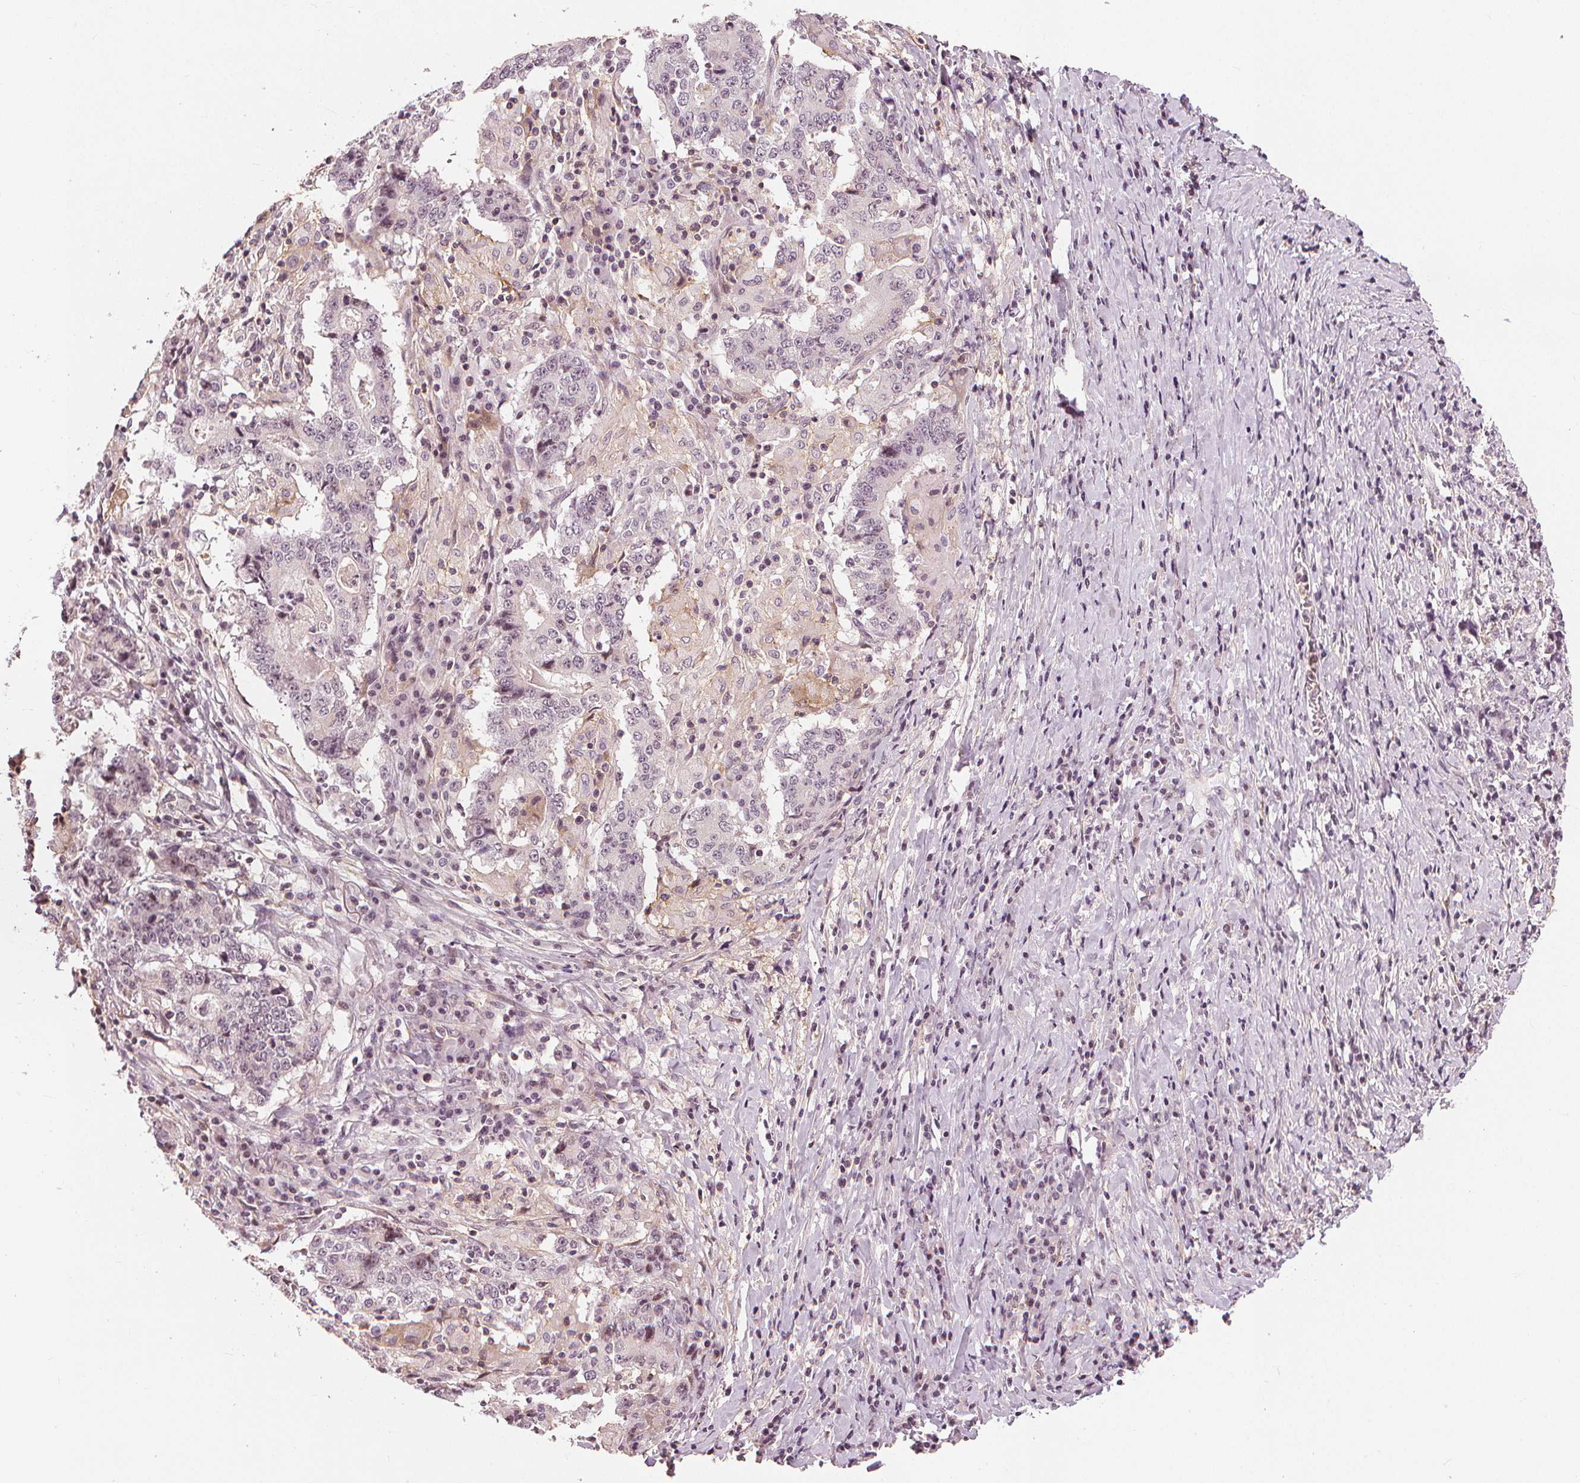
{"staining": {"intensity": "negative", "quantity": "none", "location": "none"}, "tissue": "stomach cancer", "cell_type": "Tumor cells", "image_type": "cancer", "snomed": [{"axis": "morphology", "description": "Normal tissue, NOS"}, {"axis": "morphology", "description": "Adenocarcinoma, NOS"}, {"axis": "topography", "description": "Stomach, upper"}, {"axis": "topography", "description": "Stomach"}], "caption": "Immunohistochemical staining of stomach cancer (adenocarcinoma) displays no significant positivity in tumor cells. (Brightfield microscopy of DAB immunohistochemistry at high magnification).", "gene": "SLC34A1", "patient": {"sex": "male", "age": 59}}